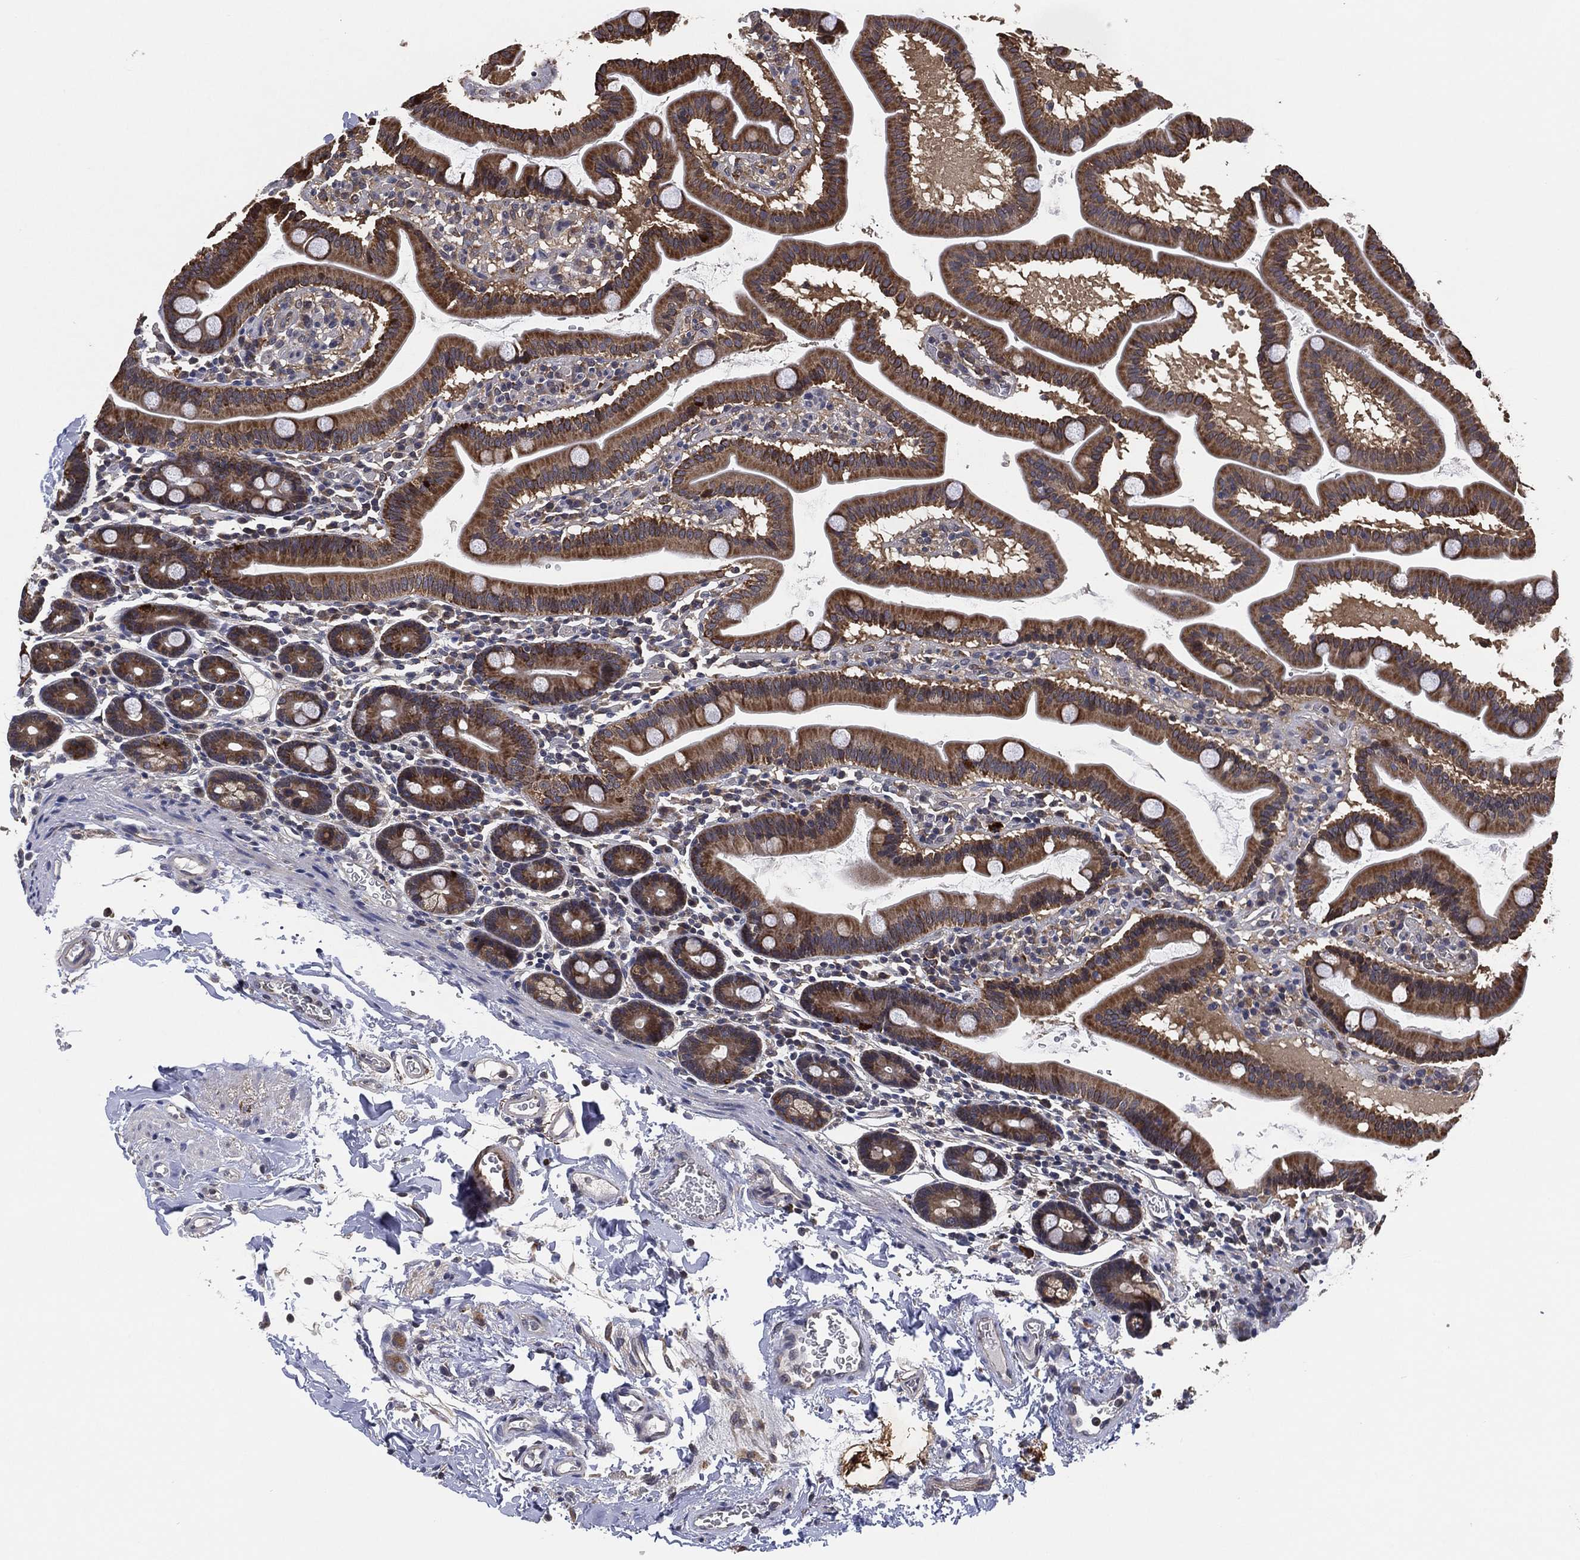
{"staining": {"intensity": "moderate", "quantity": ">75%", "location": "cytoplasmic/membranous"}, "tissue": "duodenum", "cell_type": "Glandular cells", "image_type": "normal", "snomed": [{"axis": "morphology", "description": "Normal tissue, NOS"}, {"axis": "topography", "description": "Duodenum"}], "caption": "Moderate cytoplasmic/membranous staining is appreciated in about >75% of glandular cells in benign duodenum. (Stains: DAB in brown, nuclei in blue, Microscopy: brightfield microscopy at high magnification).", "gene": "SELENOO", "patient": {"sex": "male", "age": 59}}